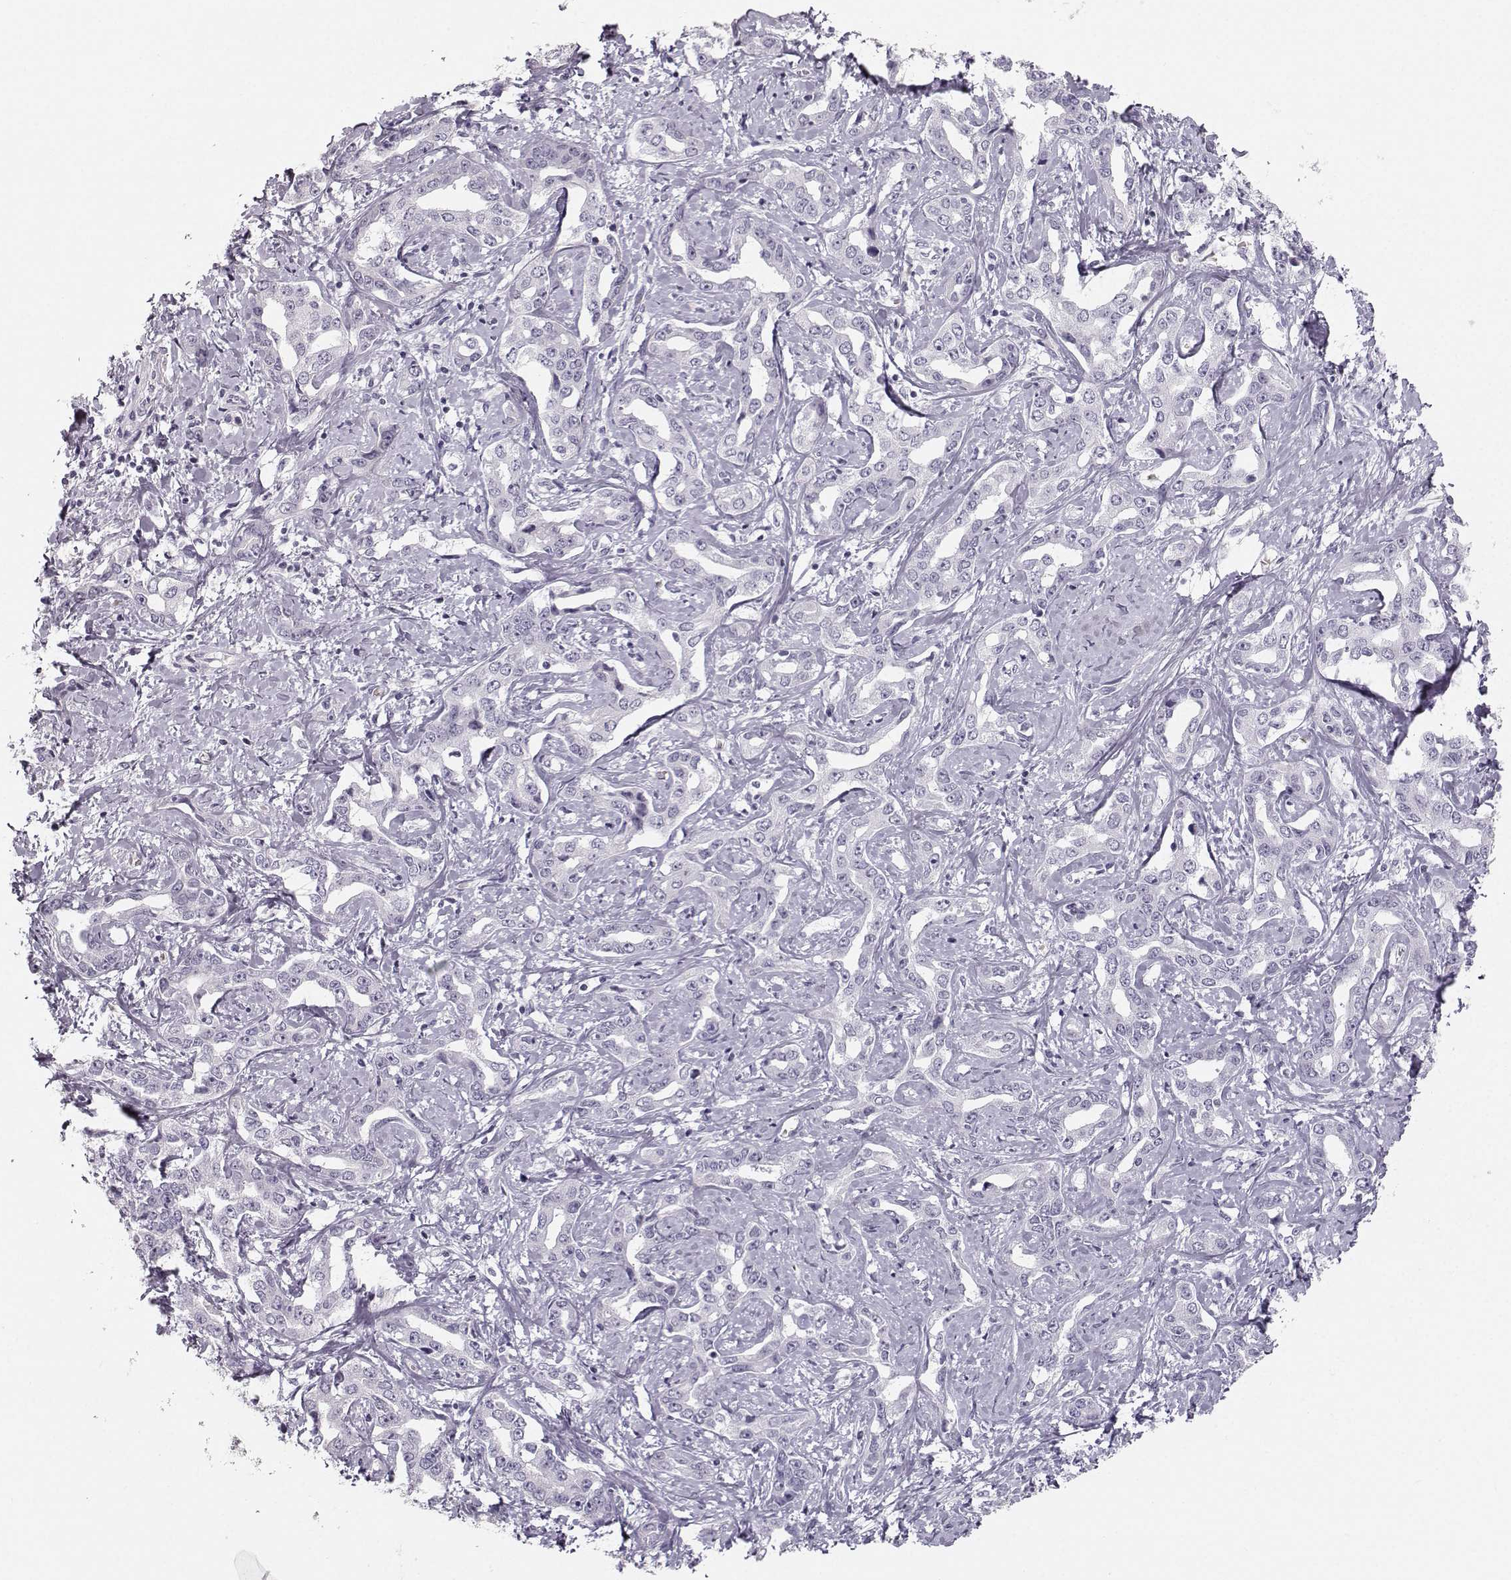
{"staining": {"intensity": "negative", "quantity": "none", "location": "none"}, "tissue": "liver cancer", "cell_type": "Tumor cells", "image_type": "cancer", "snomed": [{"axis": "morphology", "description": "Cholangiocarcinoma"}, {"axis": "topography", "description": "Liver"}], "caption": "The photomicrograph exhibits no staining of tumor cells in cholangiocarcinoma (liver).", "gene": "CASR", "patient": {"sex": "male", "age": 59}}